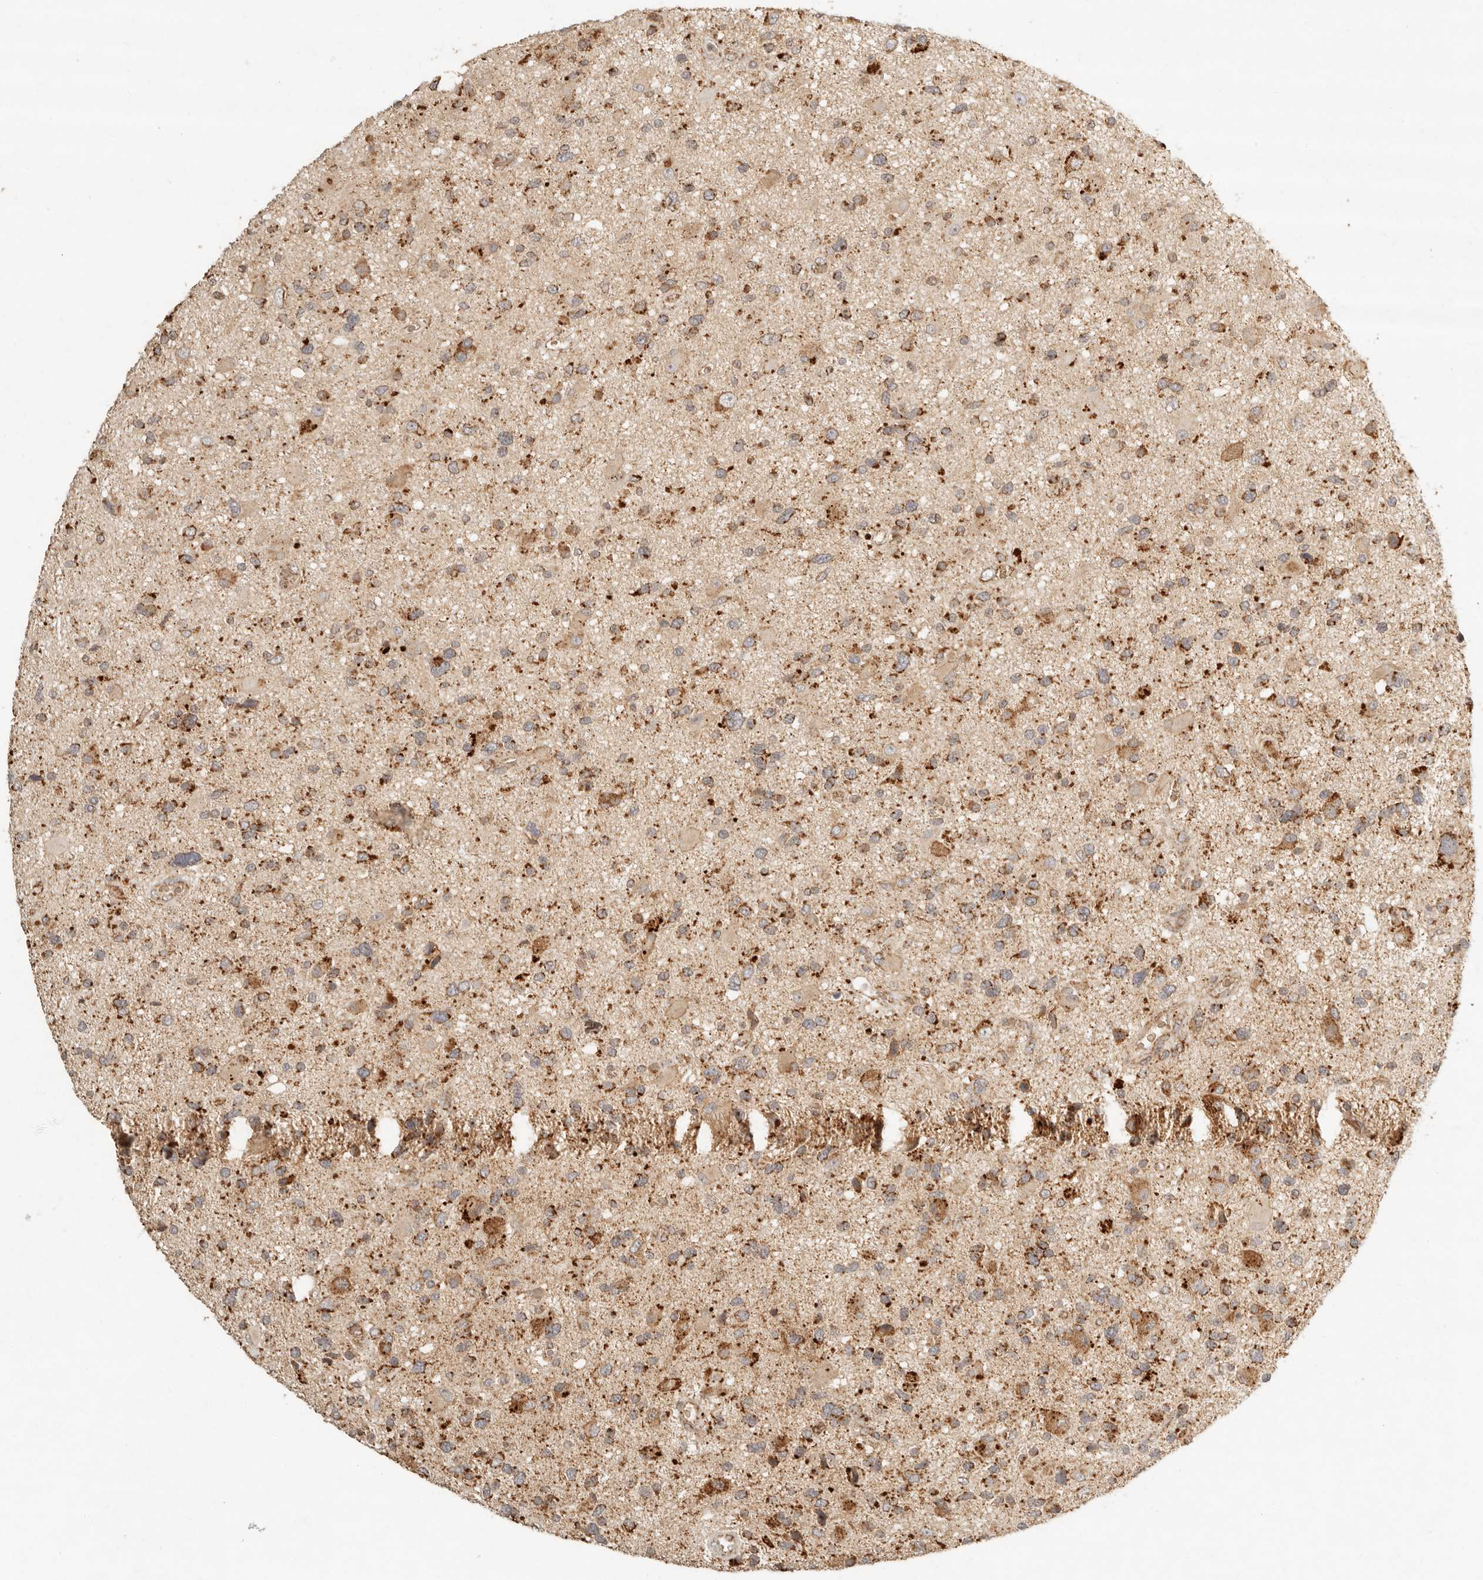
{"staining": {"intensity": "moderate", "quantity": ">75%", "location": "cytoplasmic/membranous"}, "tissue": "glioma", "cell_type": "Tumor cells", "image_type": "cancer", "snomed": [{"axis": "morphology", "description": "Glioma, malignant, High grade"}, {"axis": "topography", "description": "Brain"}], "caption": "The micrograph displays immunohistochemical staining of glioma. There is moderate cytoplasmic/membranous expression is present in about >75% of tumor cells. (Brightfield microscopy of DAB IHC at high magnification).", "gene": "MRPL55", "patient": {"sex": "male", "age": 33}}